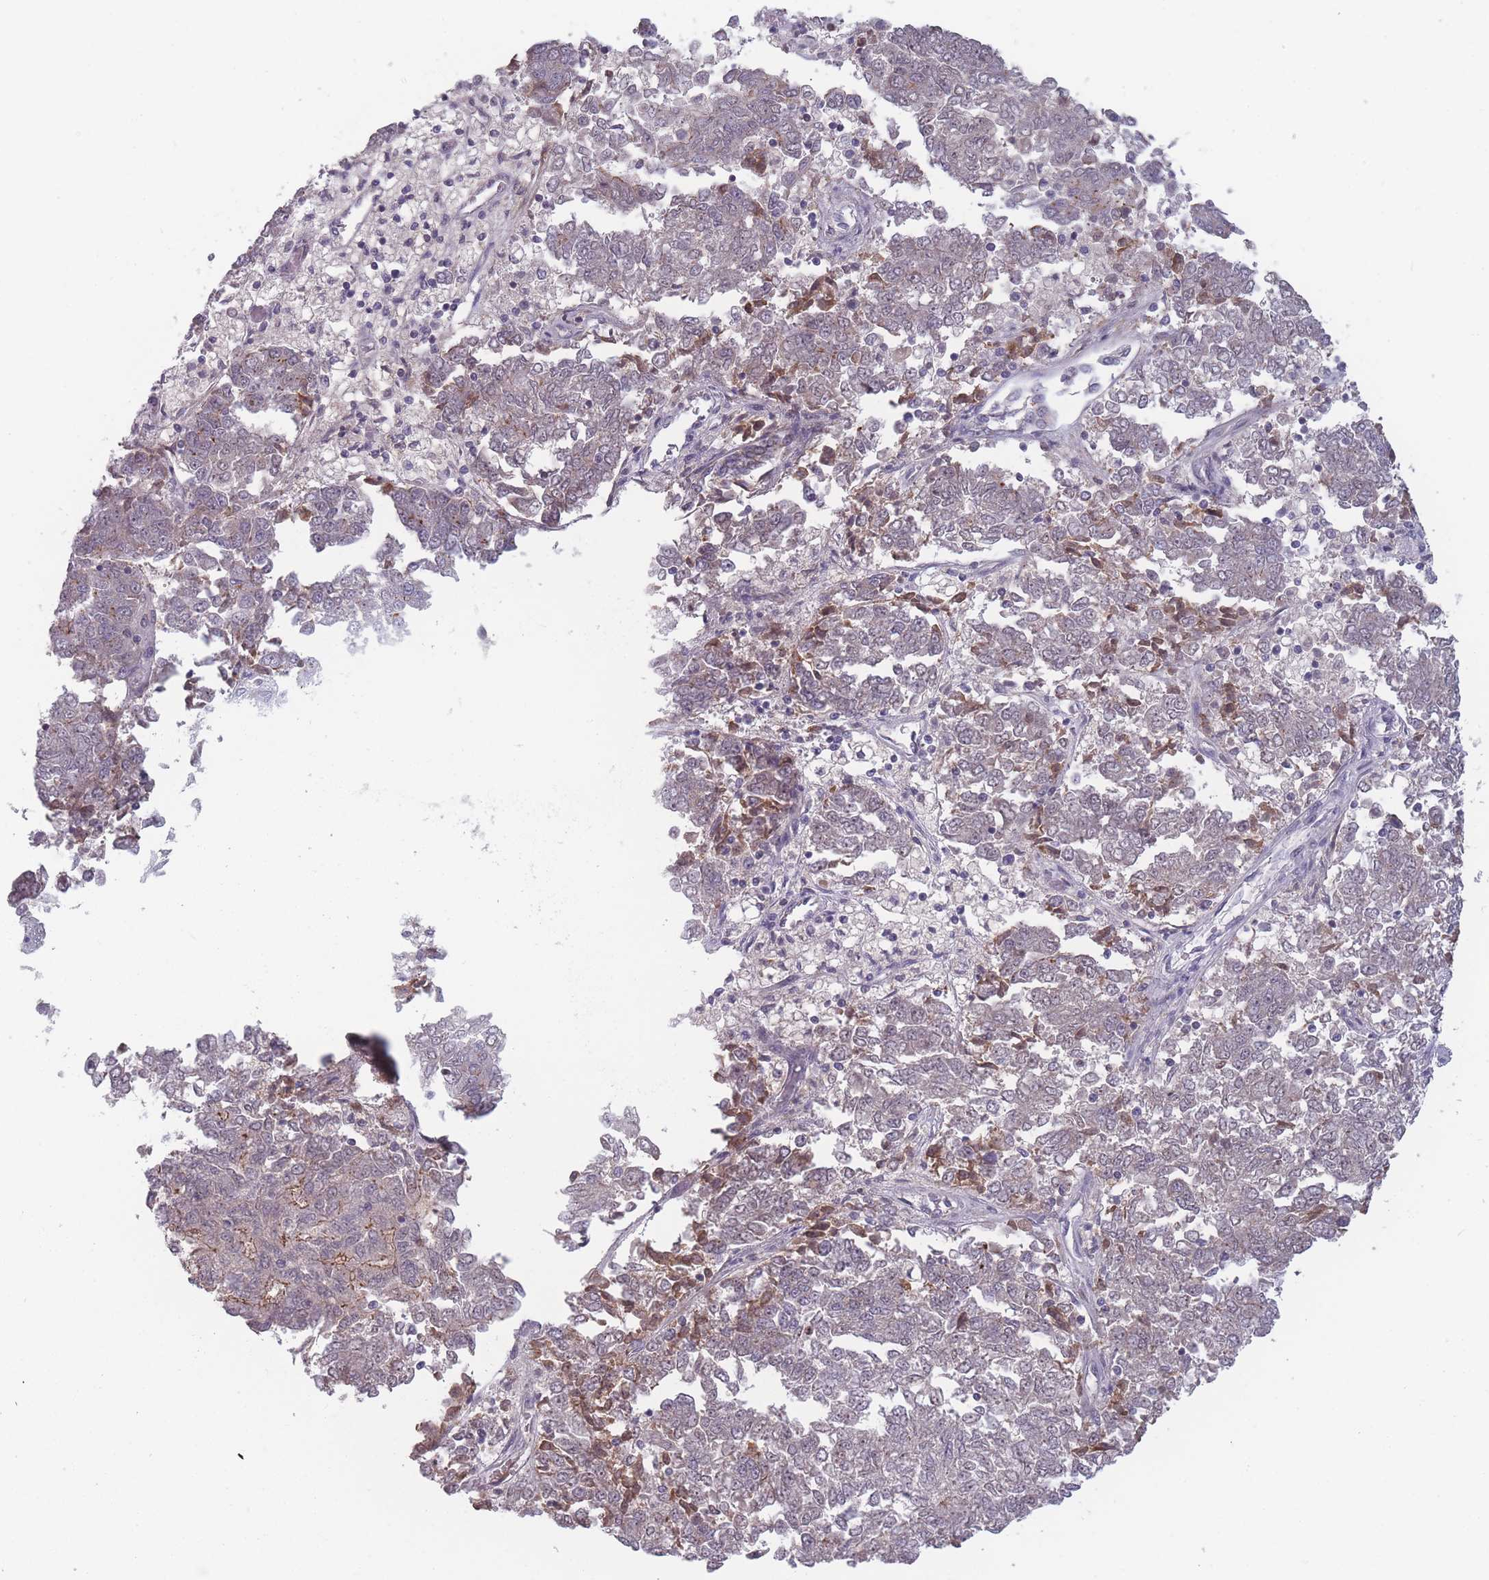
{"staining": {"intensity": "moderate", "quantity": "<25%", "location": "cytoplasmic/membranous"}, "tissue": "endometrial cancer", "cell_type": "Tumor cells", "image_type": "cancer", "snomed": [{"axis": "morphology", "description": "Adenocarcinoma, NOS"}, {"axis": "topography", "description": "Endometrium"}], "caption": "This photomicrograph shows endometrial adenocarcinoma stained with immunohistochemistry to label a protein in brown. The cytoplasmic/membranous of tumor cells show moderate positivity for the protein. Nuclei are counter-stained blue.", "gene": "TMEM232", "patient": {"sex": "female", "age": 80}}